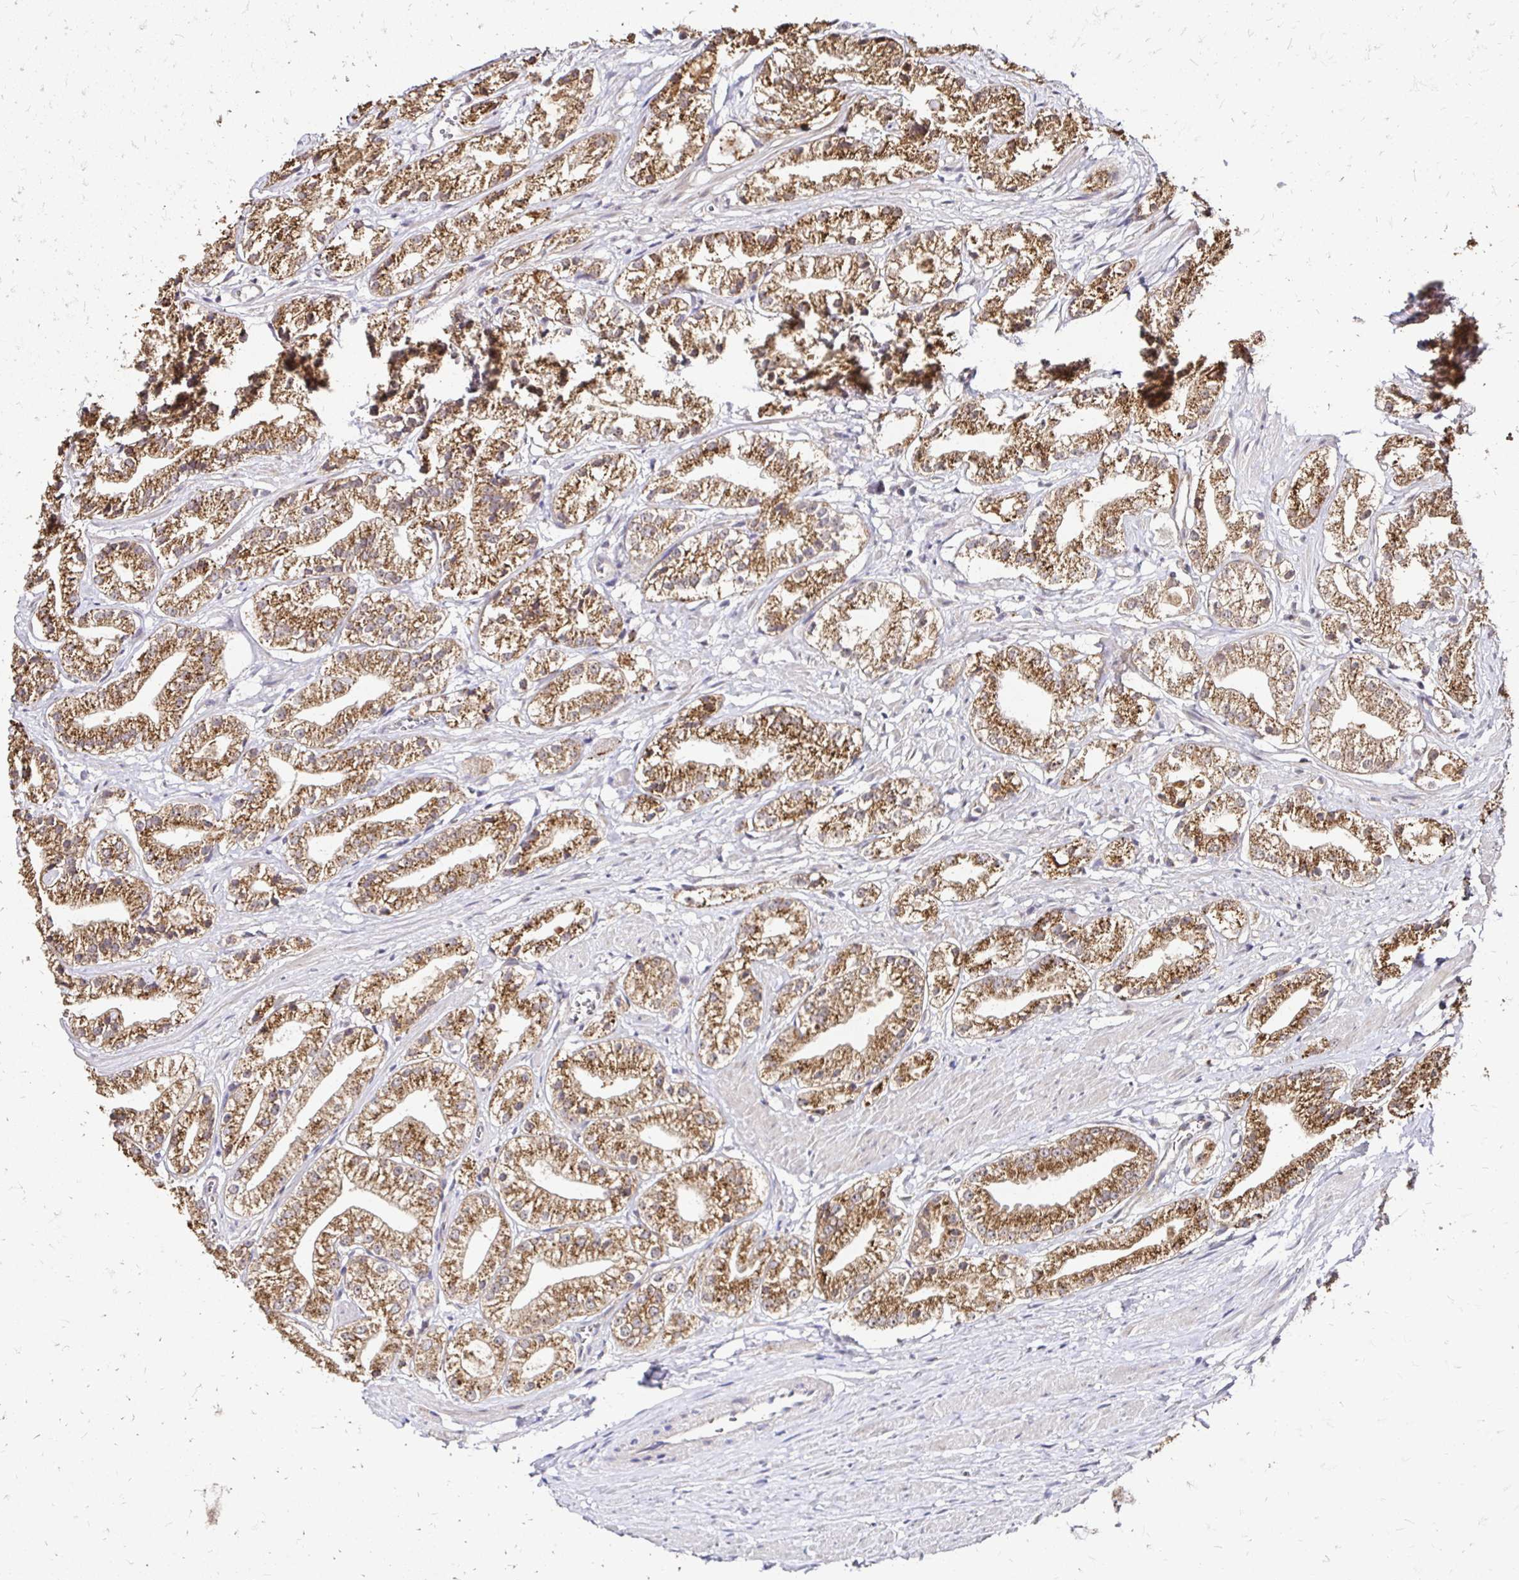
{"staining": {"intensity": "moderate", "quantity": ">75%", "location": "cytoplasmic/membranous"}, "tissue": "prostate cancer", "cell_type": "Tumor cells", "image_type": "cancer", "snomed": [{"axis": "morphology", "description": "Adenocarcinoma, Low grade"}, {"axis": "topography", "description": "Prostate"}], "caption": "IHC of prostate adenocarcinoma (low-grade) displays medium levels of moderate cytoplasmic/membranous positivity in approximately >75% of tumor cells.", "gene": "ZW10", "patient": {"sex": "male", "age": 69}}